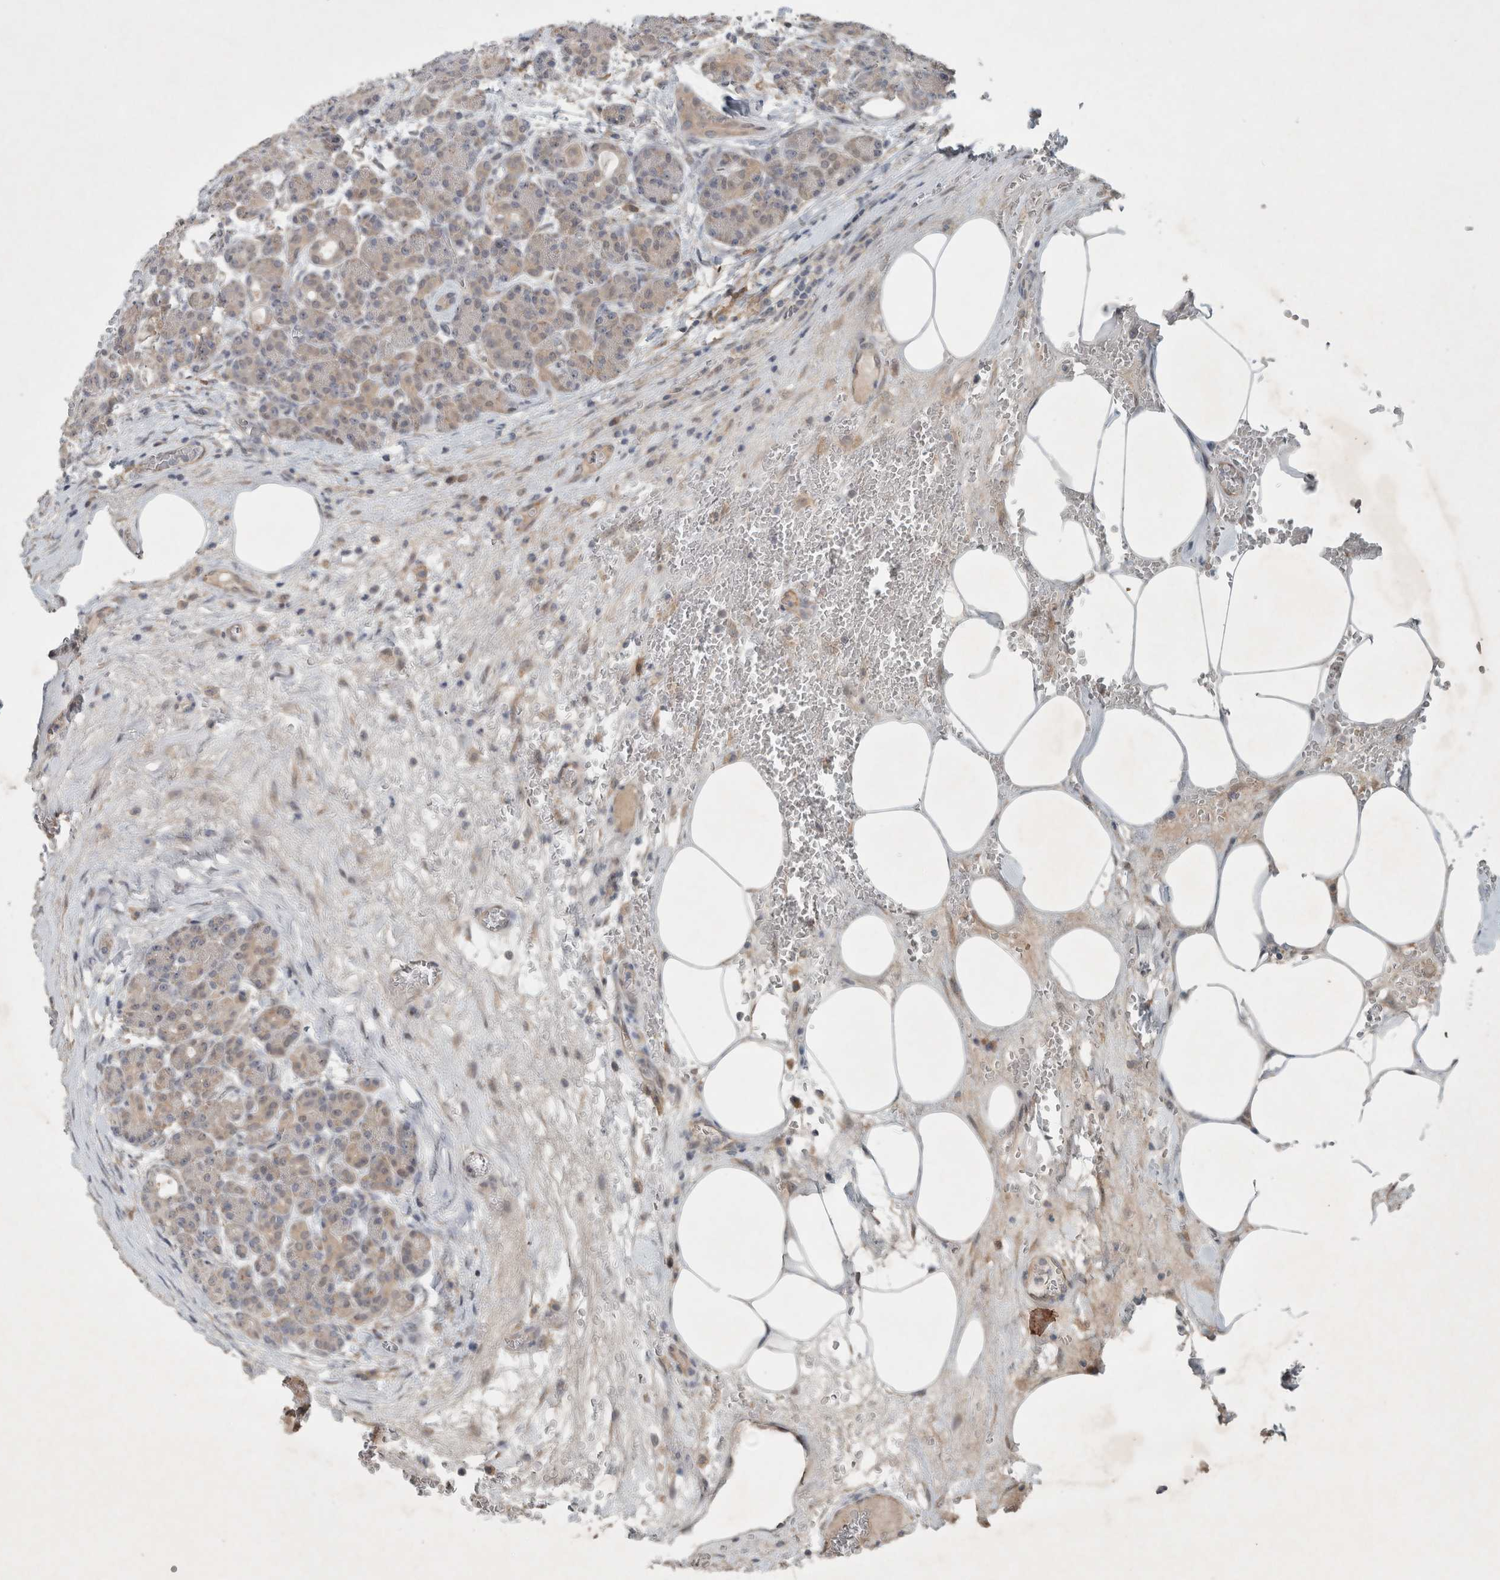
{"staining": {"intensity": "weak", "quantity": "25%-75%", "location": "cytoplasmic/membranous"}, "tissue": "pancreas", "cell_type": "Exocrine glandular cells", "image_type": "normal", "snomed": [{"axis": "morphology", "description": "Normal tissue, NOS"}, {"axis": "topography", "description": "Pancreas"}], "caption": "Human pancreas stained with a brown dye displays weak cytoplasmic/membranous positive expression in about 25%-75% of exocrine glandular cells.", "gene": "ENSG00000285245", "patient": {"sex": "male", "age": 63}}